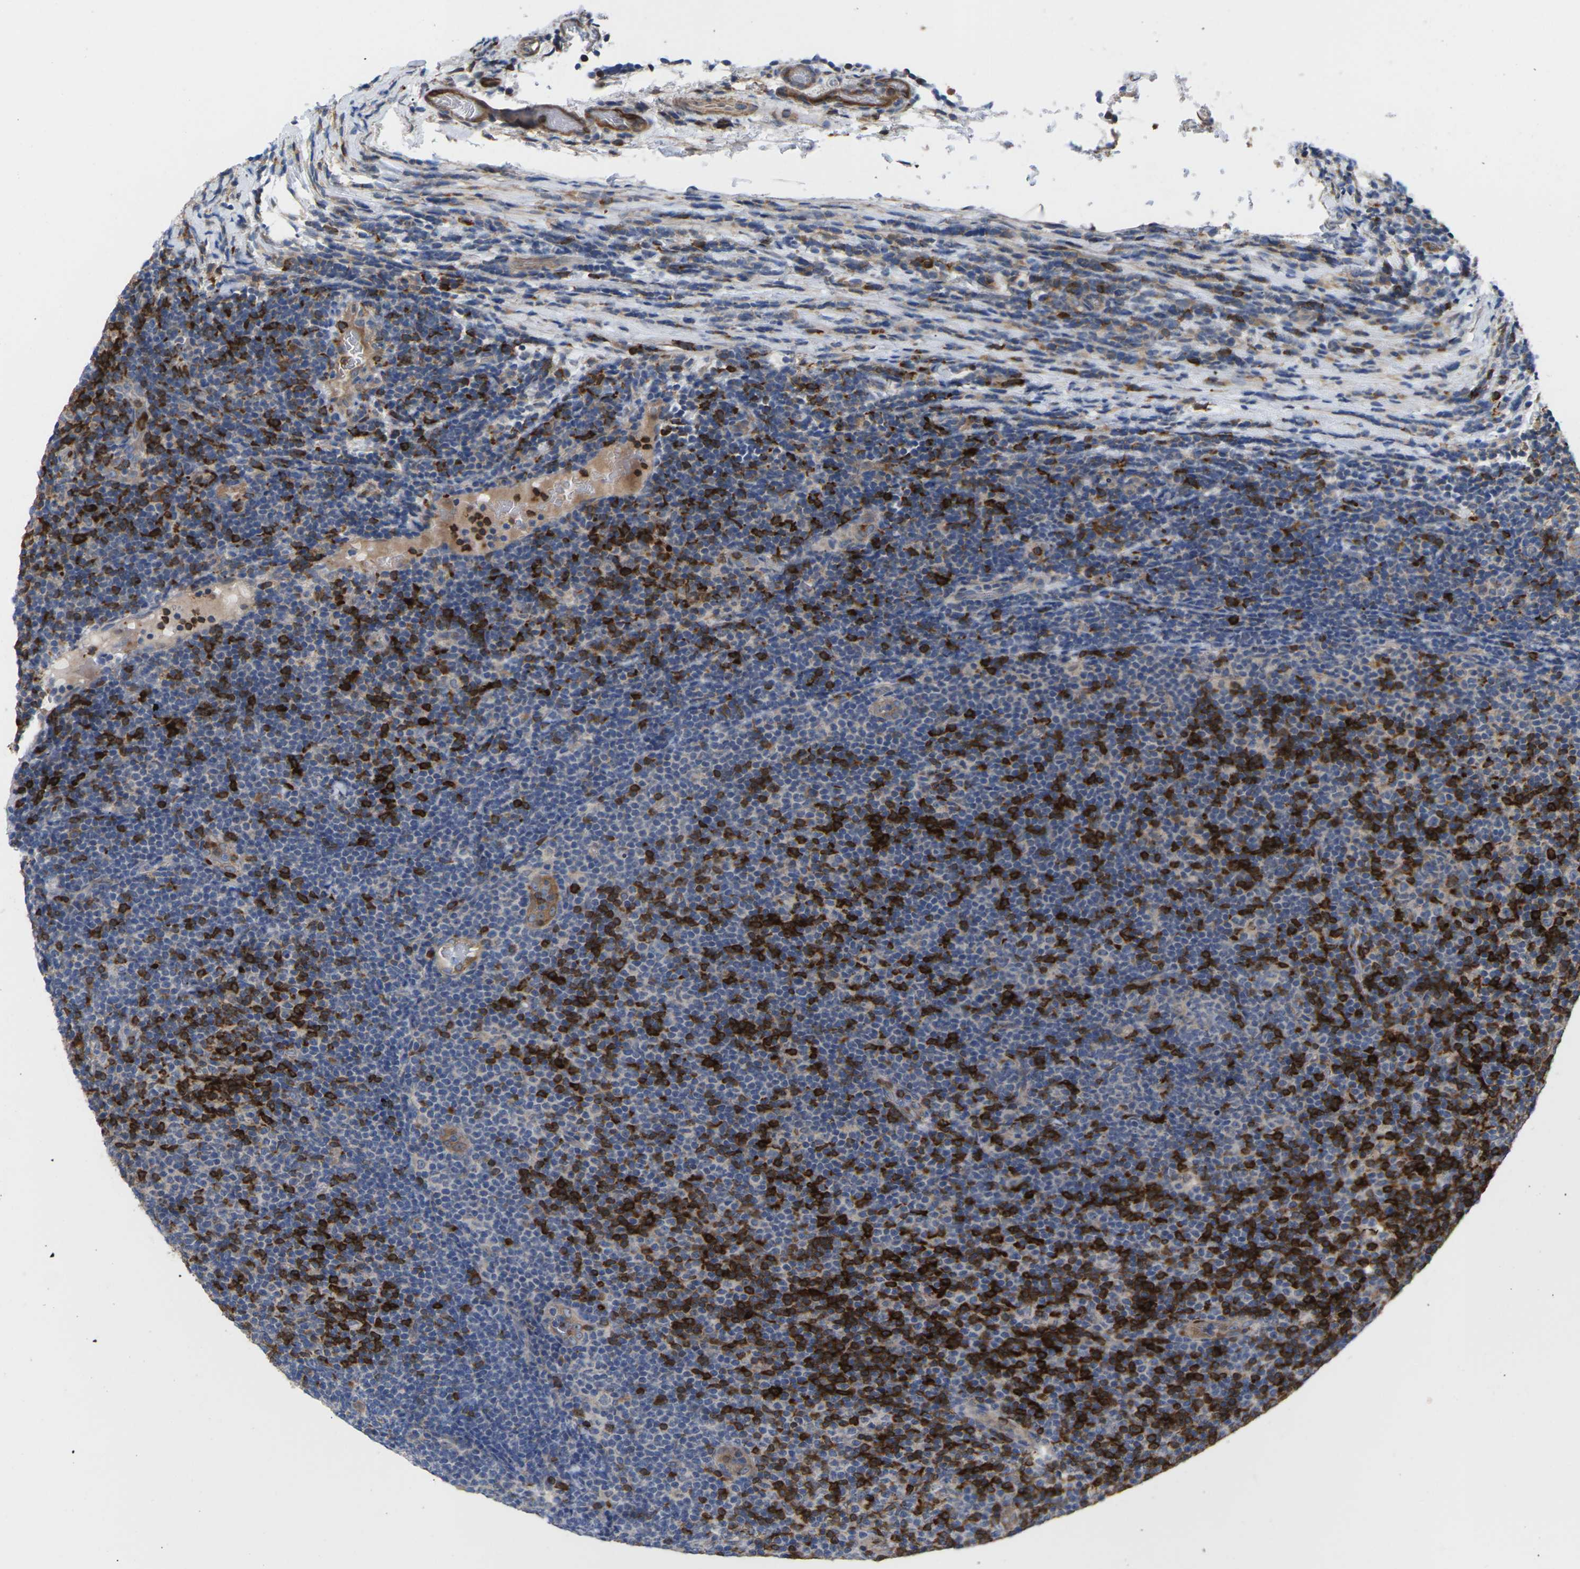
{"staining": {"intensity": "strong", "quantity": "25%-75%", "location": "cytoplasmic/membranous"}, "tissue": "lymphoma", "cell_type": "Tumor cells", "image_type": "cancer", "snomed": [{"axis": "morphology", "description": "Malignant lymphoma, non-Hodgkin's type, Low grade"}, {"axis": "topography", "description": "Lymph node"}], "caption": "Malignant lymphoma, non-Hodgkin's type (low-grade) tissue exhibits strong cytoplasmic/membranous staining in about 25%-75% of tumor cells, visualized by immunohistochemistry.", "gene": "TIAM1", "patient": {"sex": "male", "age": 83}}